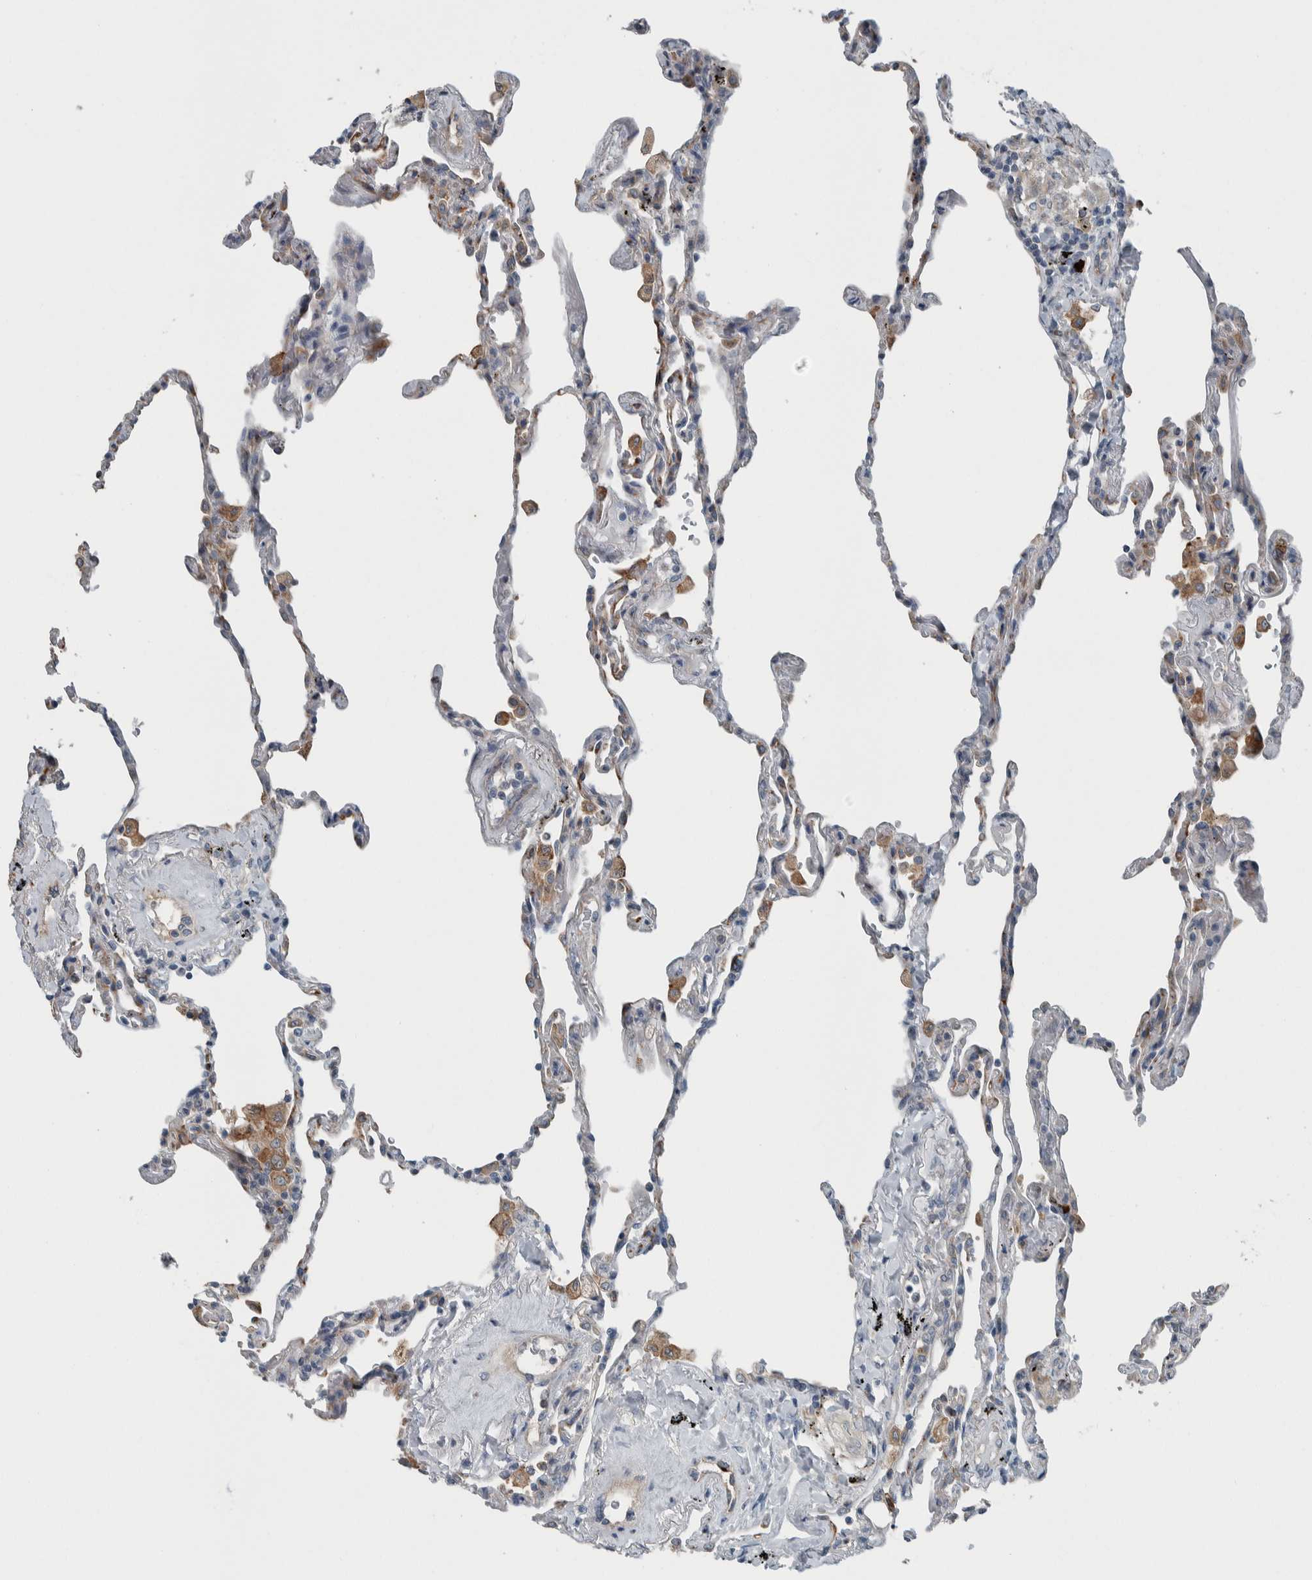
{"staining": {"intensity": "negative", "quantity": "none", "location": "none"}, "tissue": "lung", "cell_type": "Alveolar cells", "image_type": "normal", "snomed": [{"axis": "morphology", "description": "Normal tissue, NOS"}, {"axis": "topography", "description": "Lung"}], "caption": "An IHC photomicrograph of normal lung is shown. There is no staining in alveolar cells of lung.", "gene": "USP25", "patient": {"sex": "male", "age": 59}}